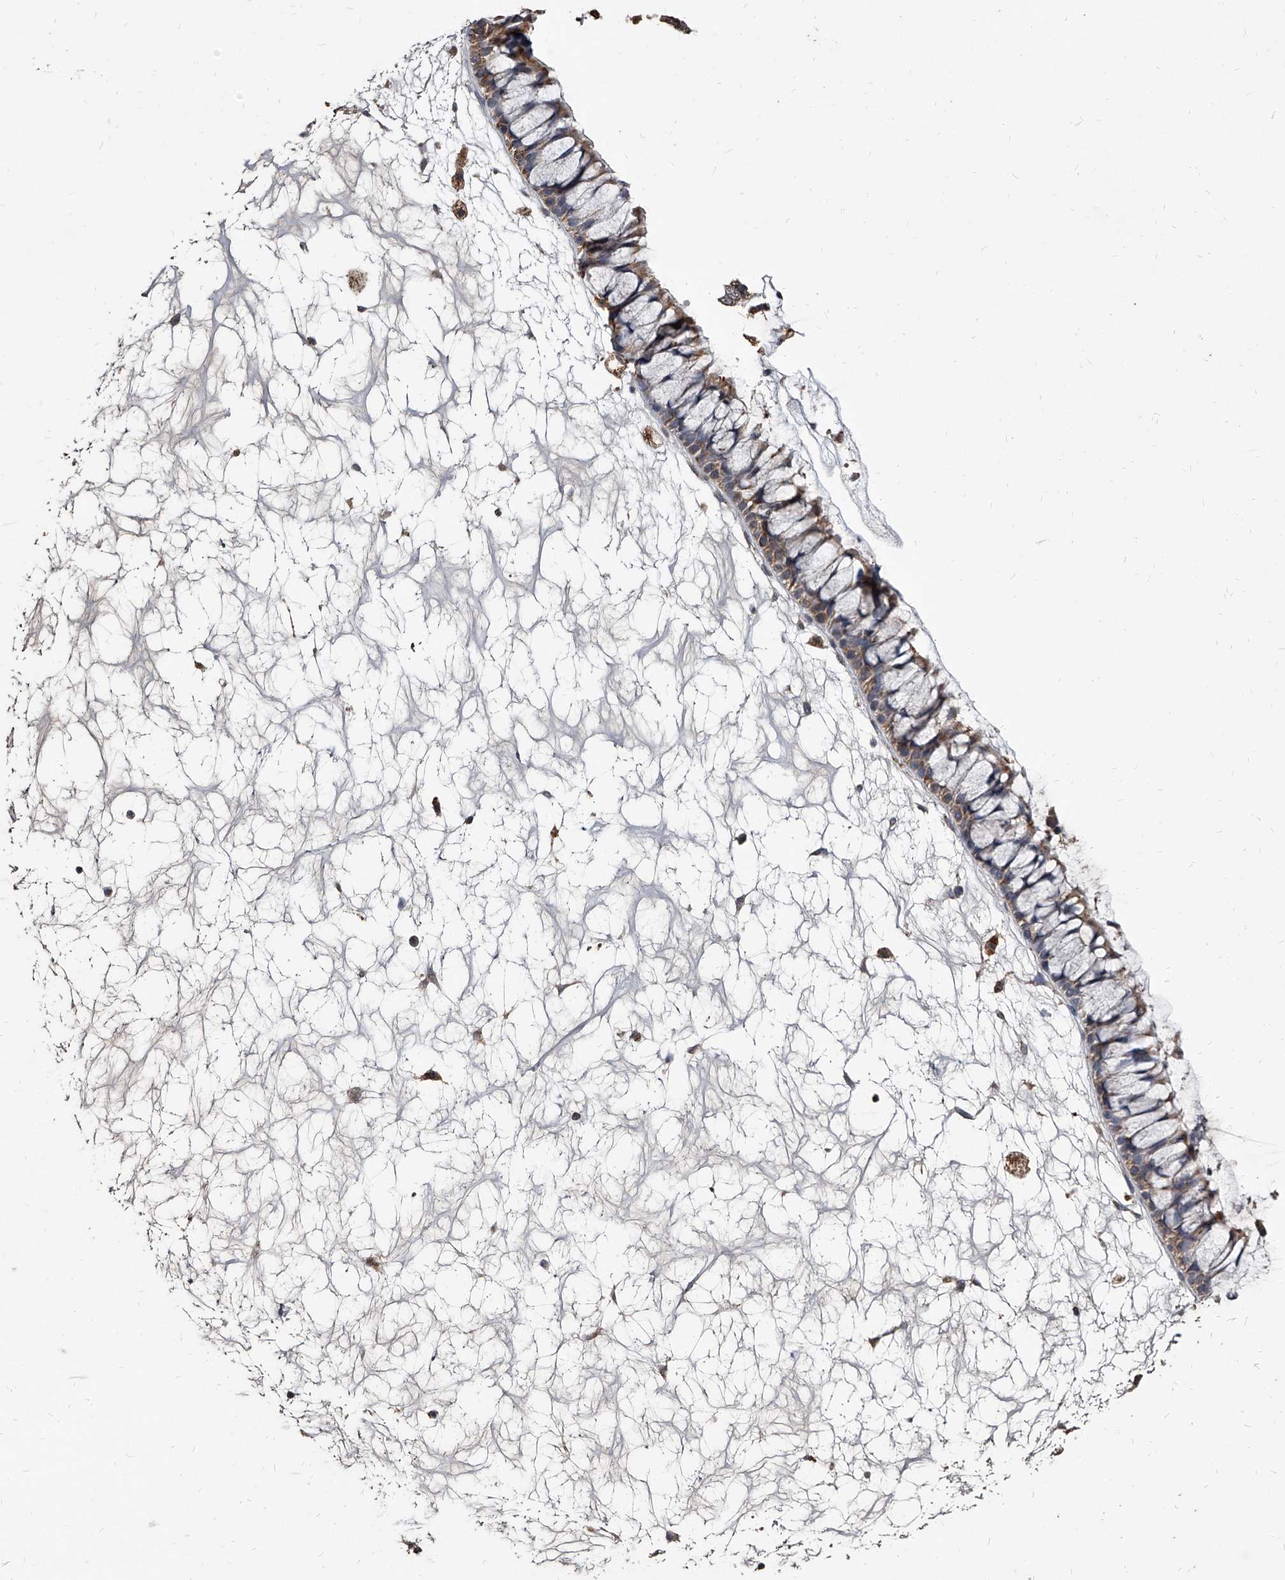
{"staining": {"intensity": "moderate", "quantity": "25%-75%", "location": "cytoplasmic/membranous"}, "tissue": "nasopharynx", "cell_type": "Respiratory epithelial cells", "image_type": "normal", "snomed": [{"axis": "morphology", "description": "Normal tissue, NOS"}, {"axis": "topography", "description": "Nasopharynx"}], "caption": "DAB (3,3'-diaminobenzidine) immunohistochemical staining of normal nasopharynx reveals moderate cytoplasmic/membranous protein staining in about 25%-75% of respiratory epithelial cells.", "gene": "GPR183", "patient": {"sex": "male", "age": 64}}